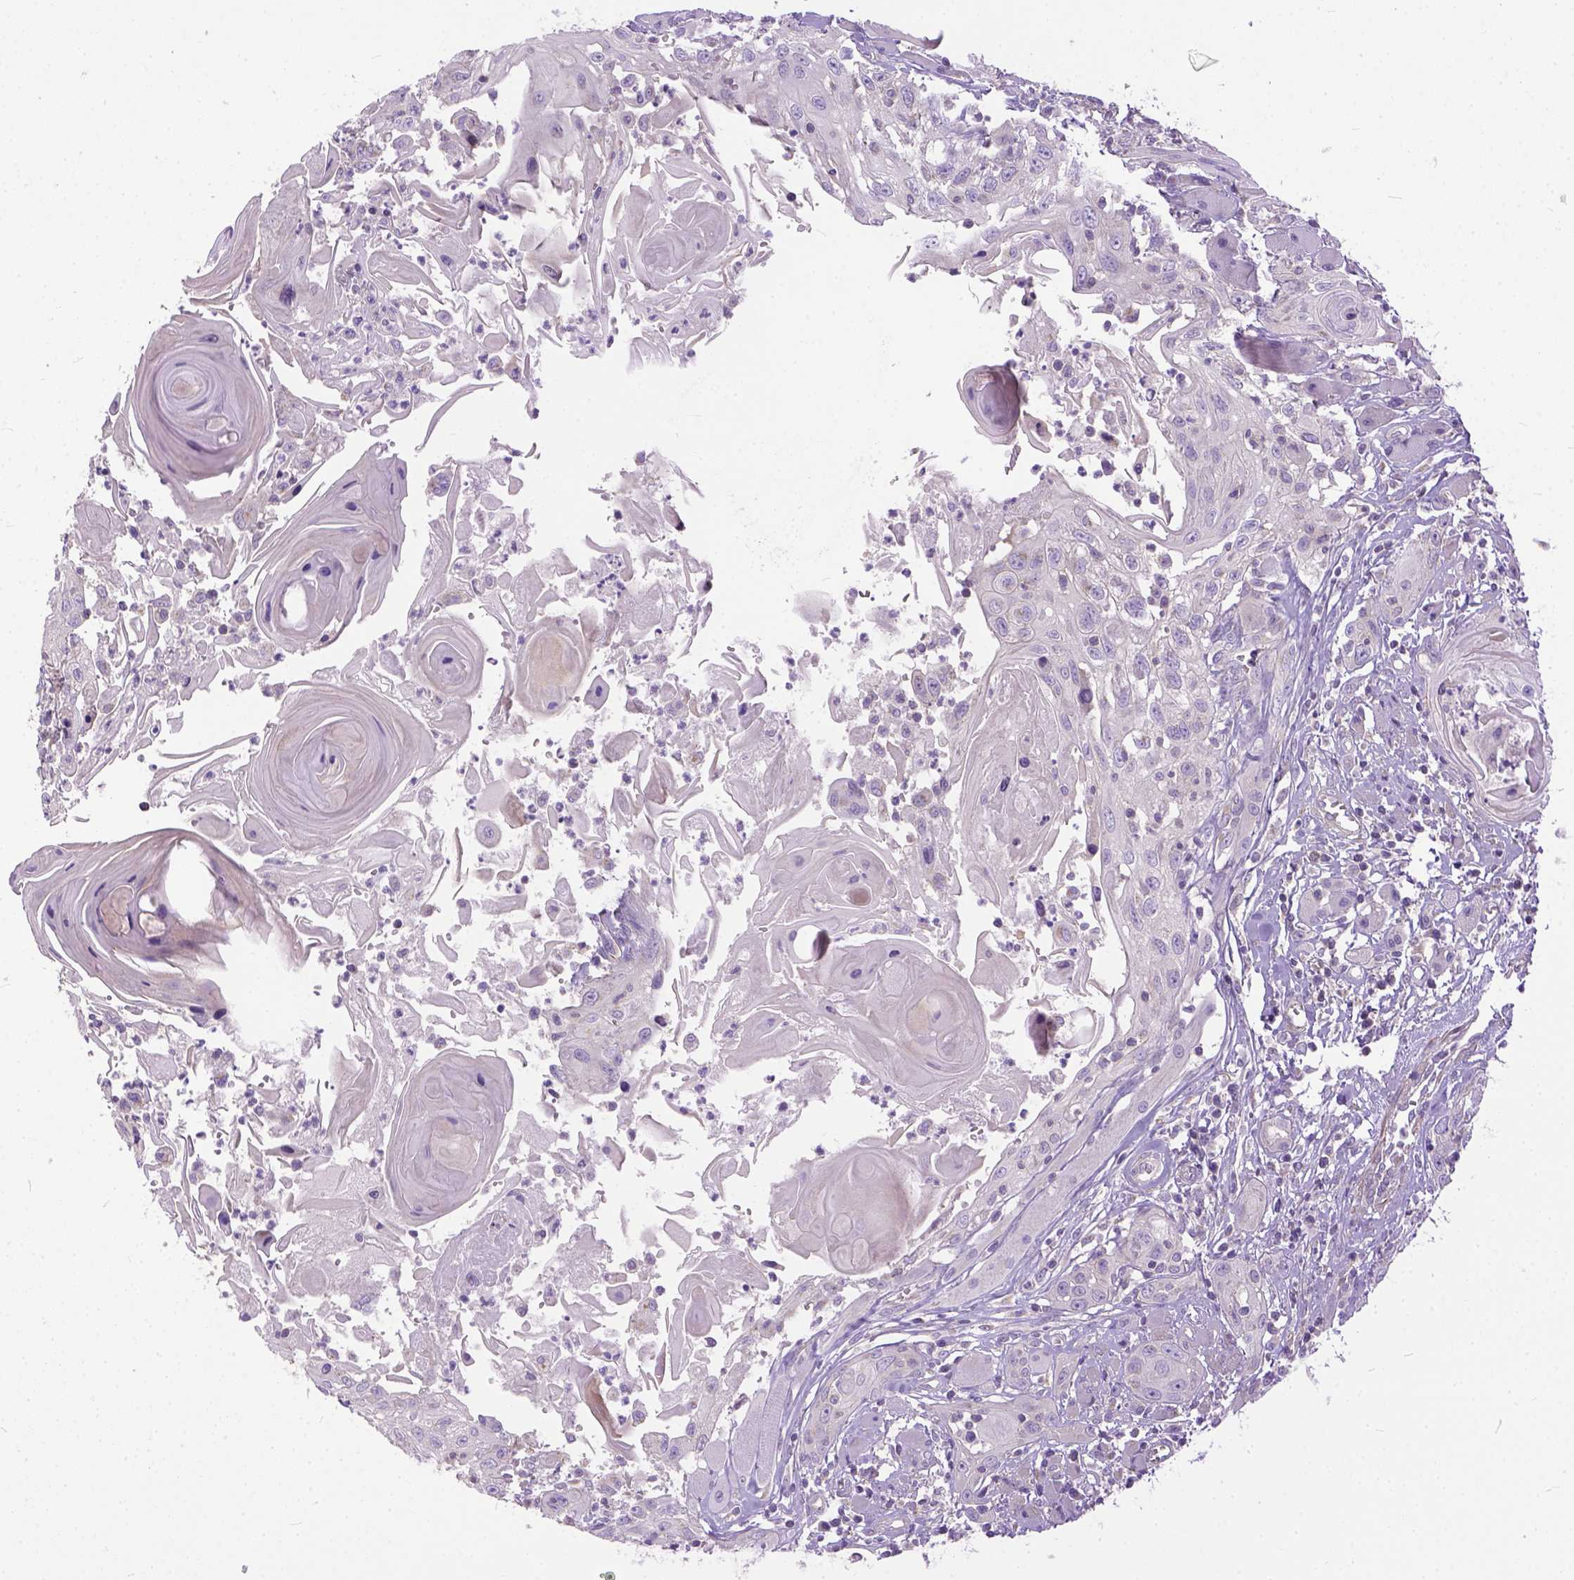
{"staining": {"intensity": "negative", "quantity": "none", "location": "none"}, "tissue": "head and neck cancer", "cell_type": "Tumor cells", "image_type": "cancer", "snomed": [{"axis": "morphology", "description": "Squamous cell carcinoma, NOS"}, {"axis": "topography", "description": "Head-Neck"}], "caption": "An immunohistochemistry image of head and neck cancer is shown. There is no staining in tumor cells of head and neck cancer.", "gene": "BANF2", "patient": {"sex": "female", "age": 80}}